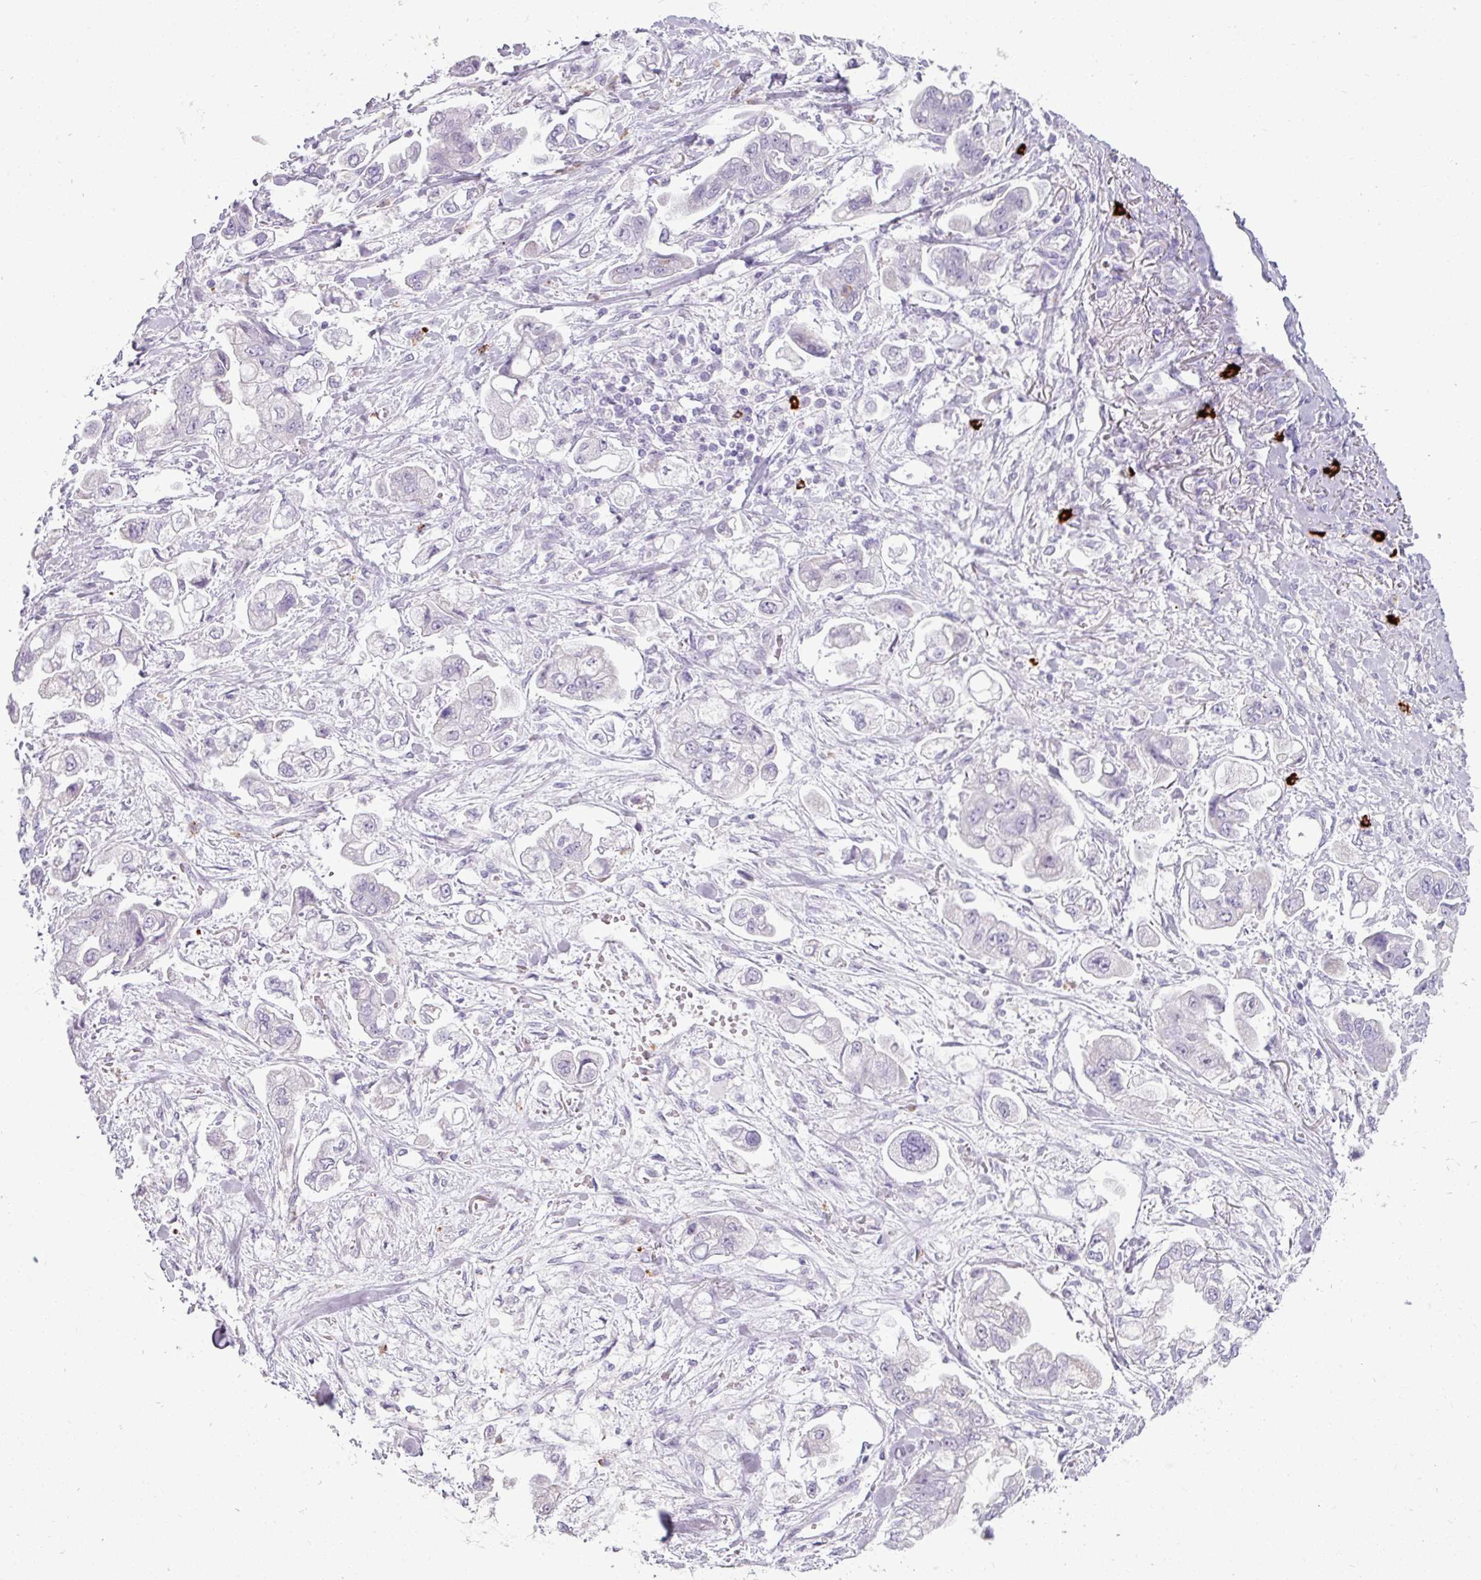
{"staining": {"intensity": "negative", "quantity": "none", "location": "none"}, "tissue": "stomach cancer", "cell_type": "Tumor cells", "image_type": "cancer", "snomed": [{"axis": "morphology", "description": "Adenocarcinoma, NOS"}, {"axis": "topography", "description": "Stomach"}], "caption": "Tumor cells are negative for protein expression in human stomach cancer. The staining was performed using DAB to visualize the protein expression in brown, while the nuclei were stained in blue with hematoxylin (Magnification: 20x).", "gene": "TRIM39", "patient": {"sex": "male", "age": 62}}